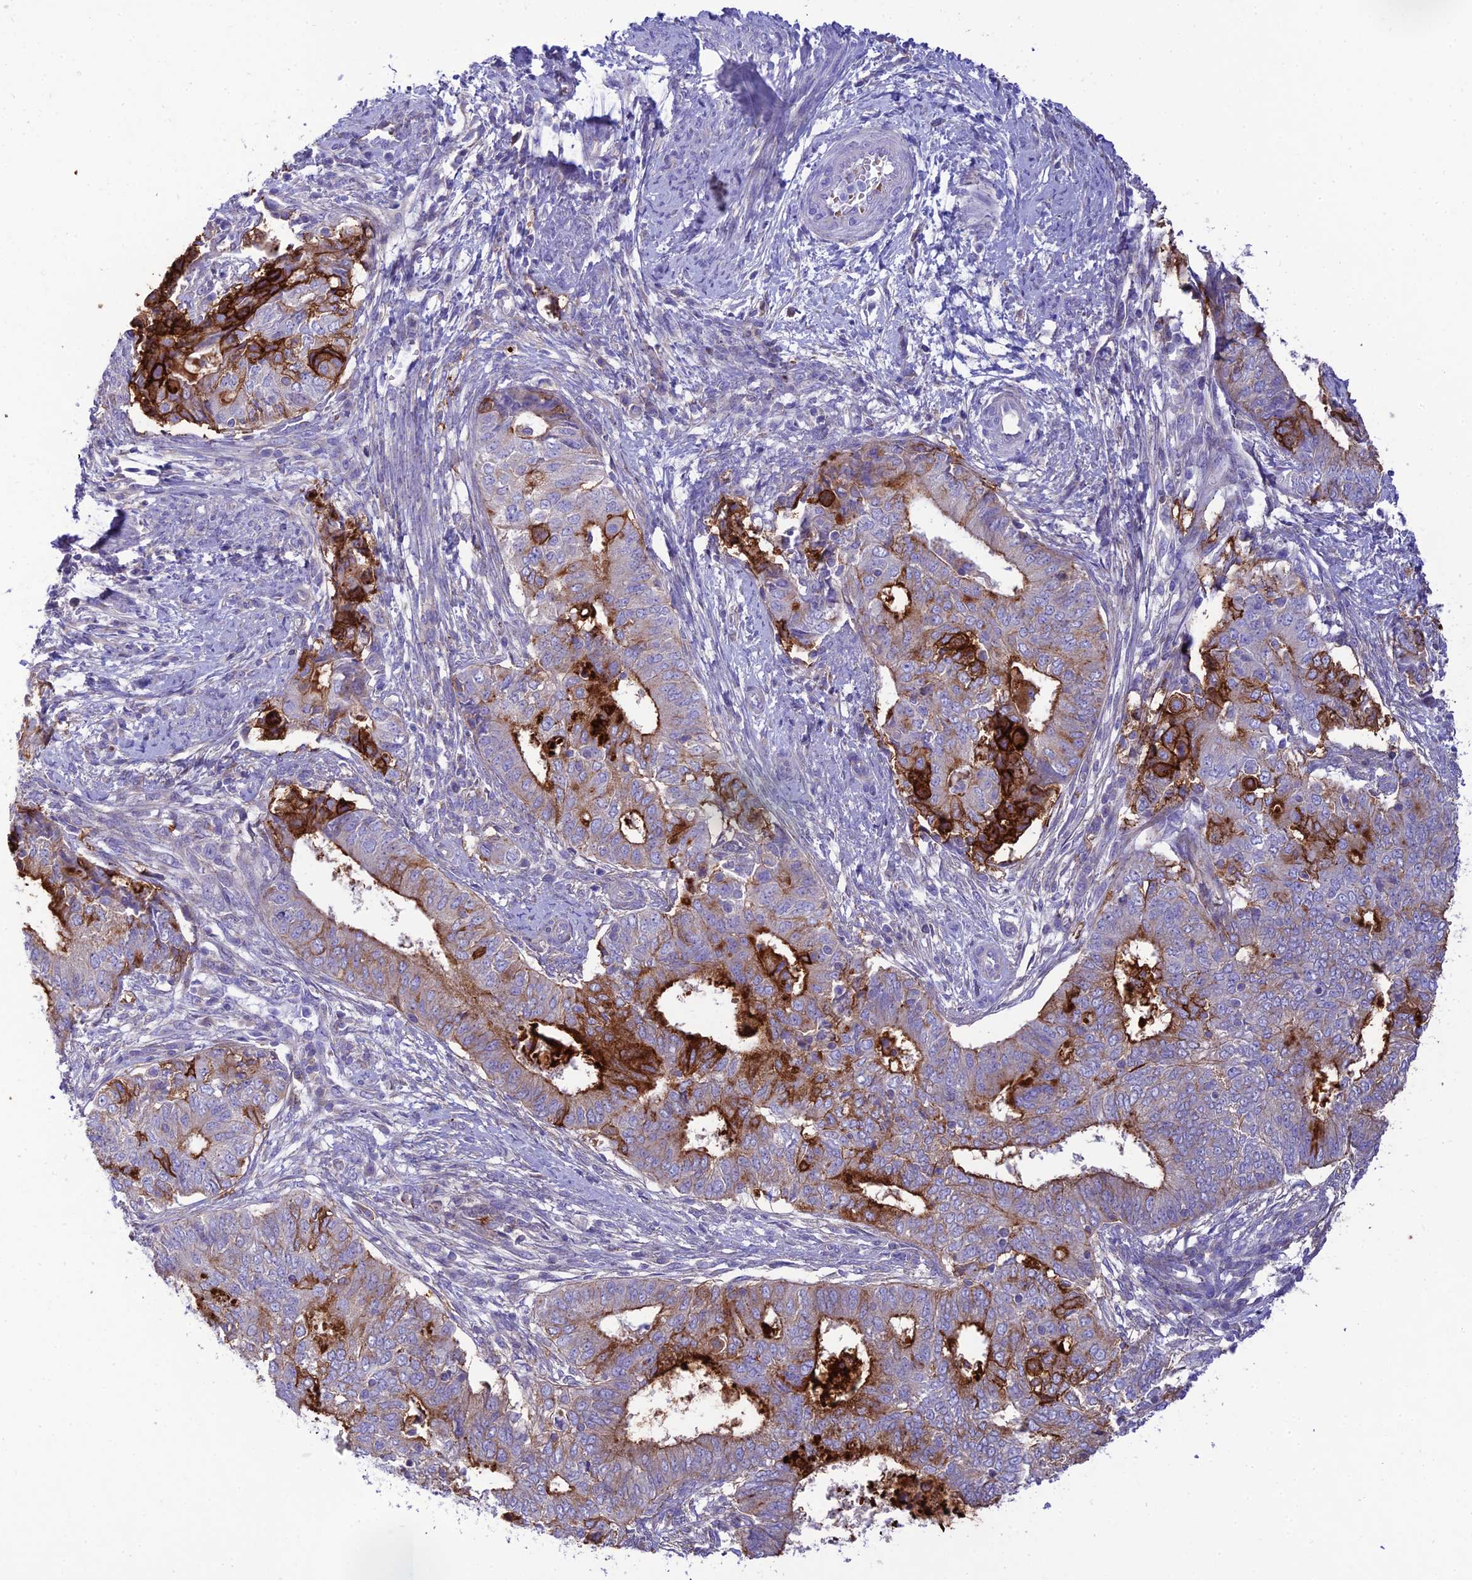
{"staining": {"intensity": "strong", "quantity": "25%-75%", "location": "cytoplasmic/membranous"}, "tissue": "endometrial cancer", "cell_type": "Tumor cells", "image_type": "cancer", "snomed": [{"axis": "morphology", "description": "Adenocarcinoma, NOS"}, {"axis": "topography", "description": "Endometrium"}], "caption": "This is an image of immunohistochemistry staining of endometrial cancer, which shows strong staining in the cytoplasmic/membranous of tumor cells.", "gene": "CCDC157", "patient": {"sex": "female", "age": 62}}